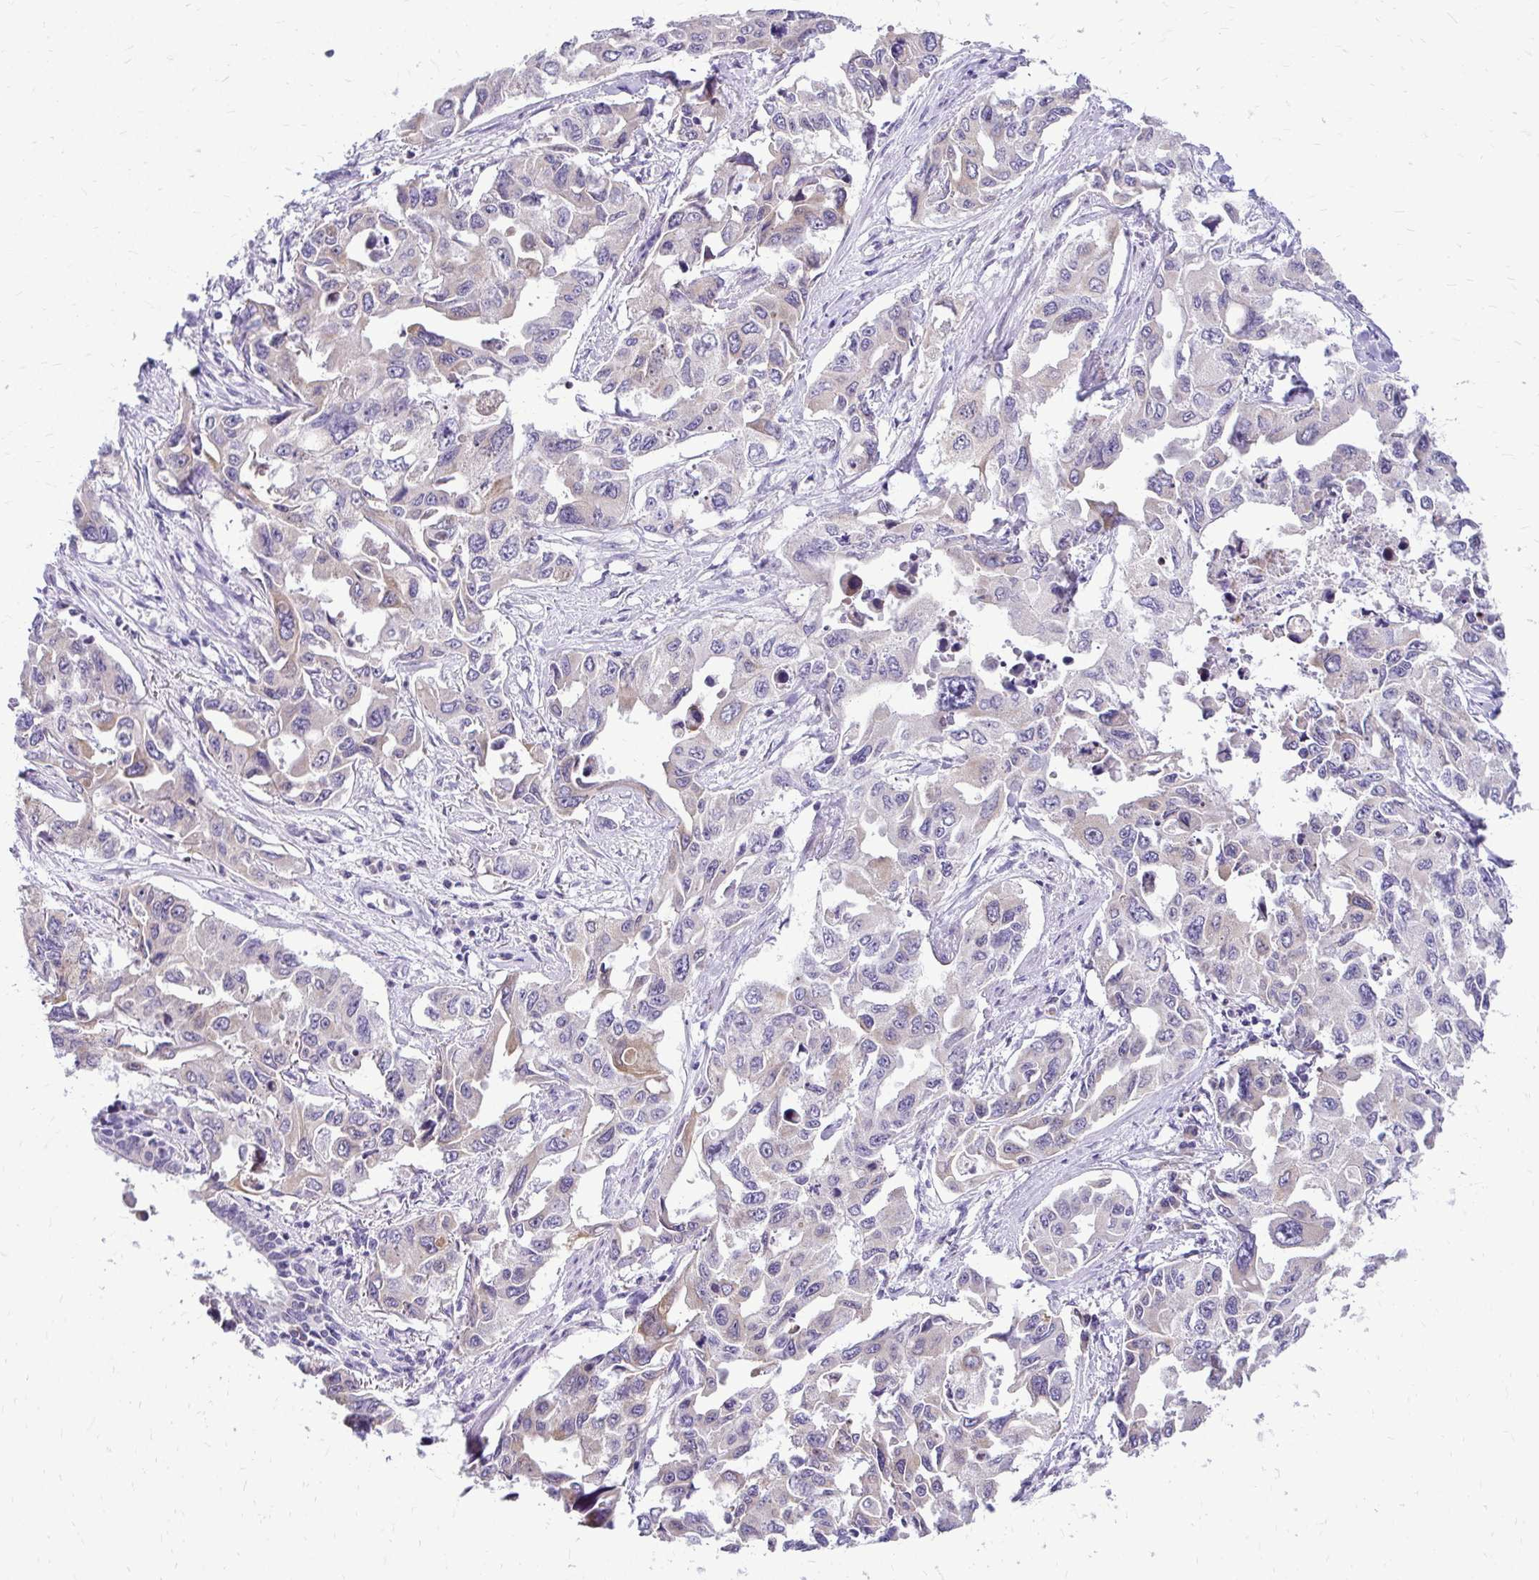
{"staining": {"intensity": "weak", "quantity": "<25%", "location": "cytoplasmic/membranous"}, "tissue": "lung cancer", "cell_type": "Tumor cells", "image_type": "cancer", "snomed": [{"axis": "morphology", "description": "Adenocarcinoma, NOS"}, {"axis": "topography", "description": "Lung"}], "caption": "Immunohistochemistry (IHC) of human lung cancer (adenocarcinoma) shows no staining in tumor cells. Brightfield microscopy of immunohistochemistry stained with DAB (3,3'-diaminobenzidine) (brown) and hematoxylin (blue), captured at high magnification.", "gene": "NIFK", "patient": {"sex": "male", "age": 64}}